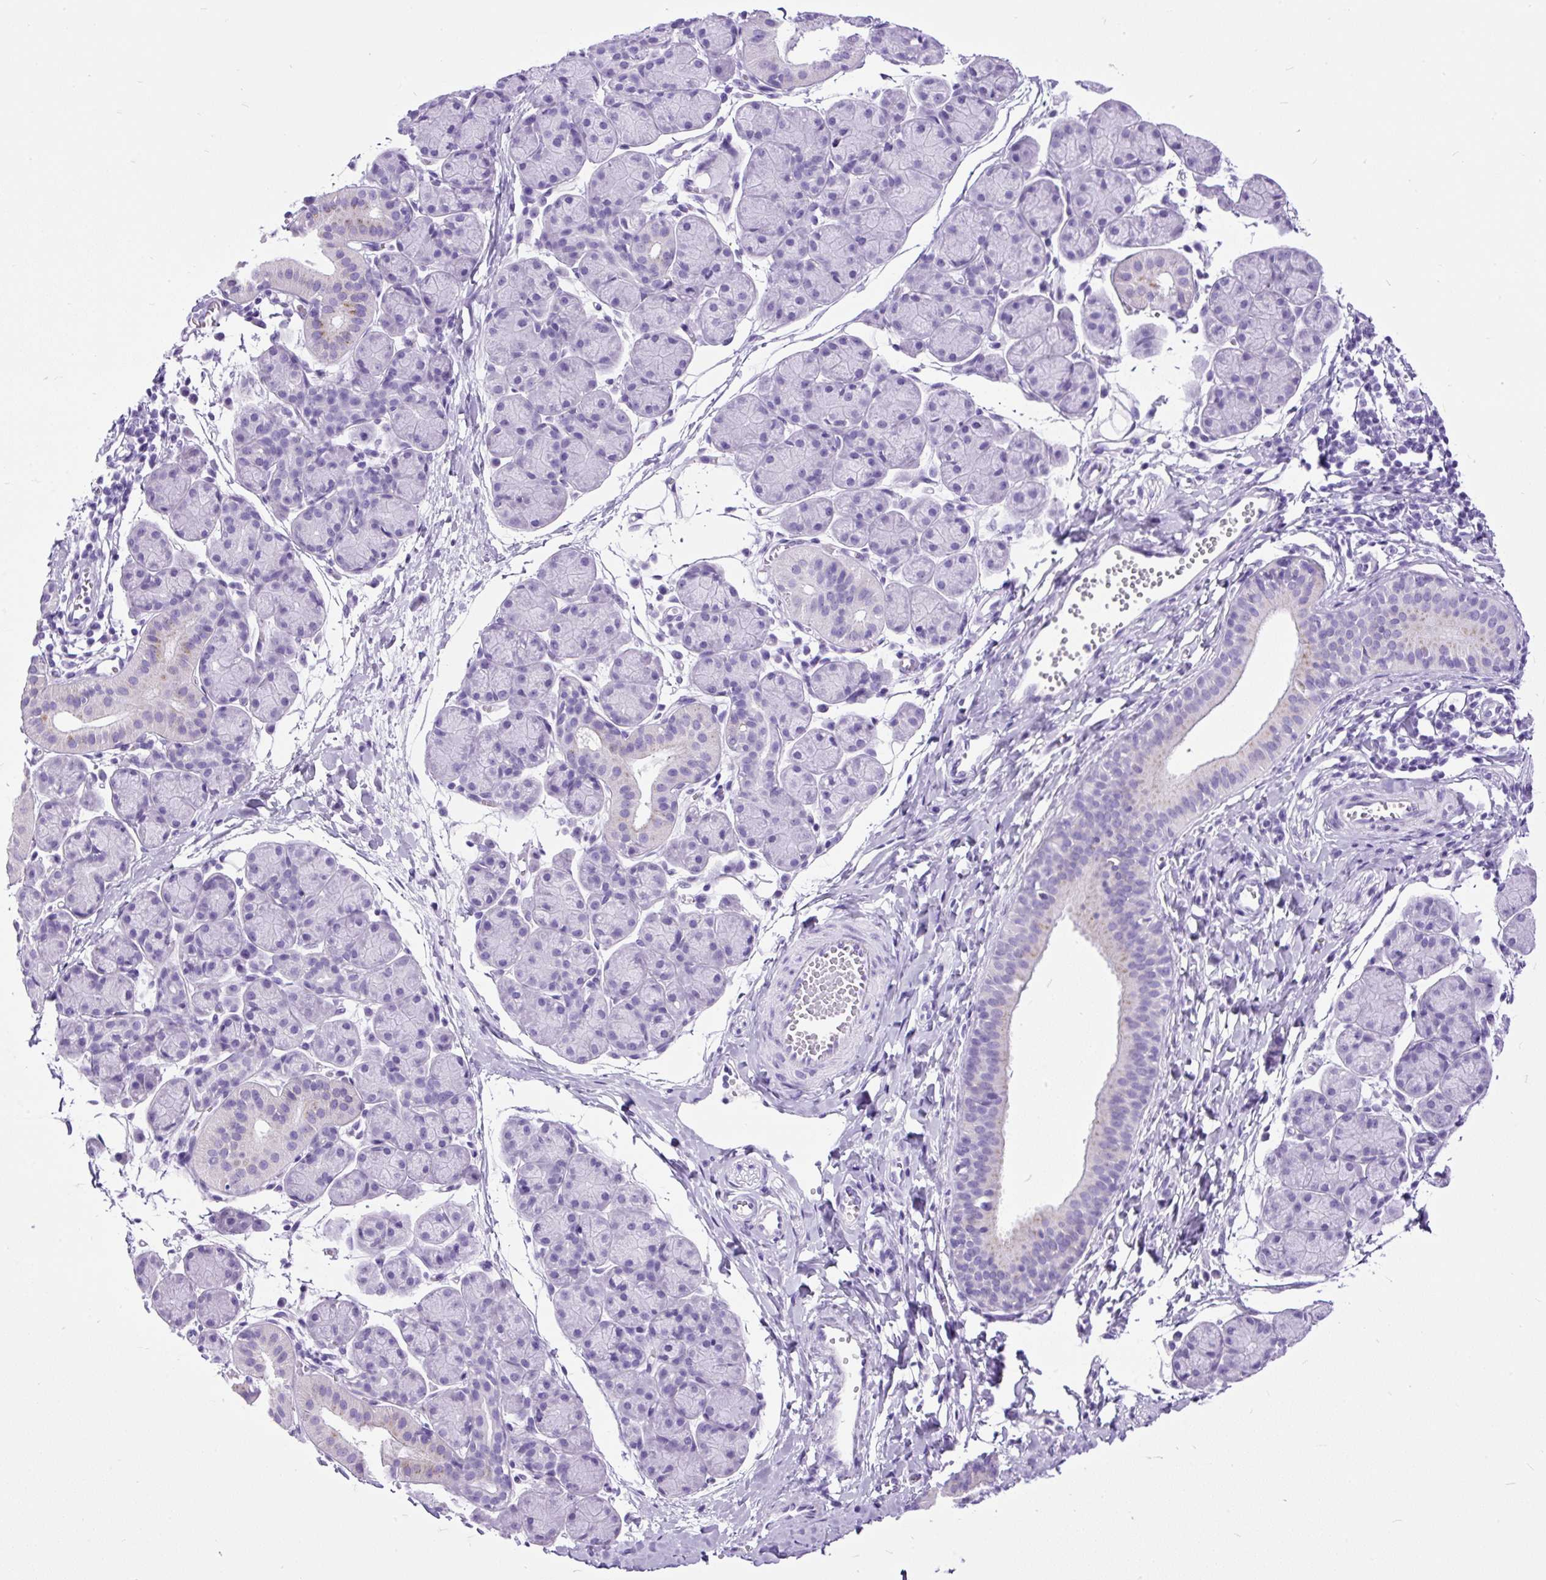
{"staining": {"intensity": "negative", "quantity": "none", "location": "none"}, "tissue": "salivary gland", "cell_type": "Glandular cells", "image_type": "normal", "snomed": [{"axis": "morphology", "description": "Normal tissue, NOS"}, {"axis": "morphology", "description": "Inflammation, NOS"}, {"axis": "topography", "description": "Lymph node"}, {"axis": "topography", "description": "Salivary gland"}], "caption": "Glandular cells are negative for brown protein staining in benign salivary gland. (Stains: DAB immunohistochemistry (IHC) with hematoxylin counter stain, Microscopy: brightfield microscopy at high magnification).", "gene": "PDIA2", "patient": {"sex": "male", "age": 3}}